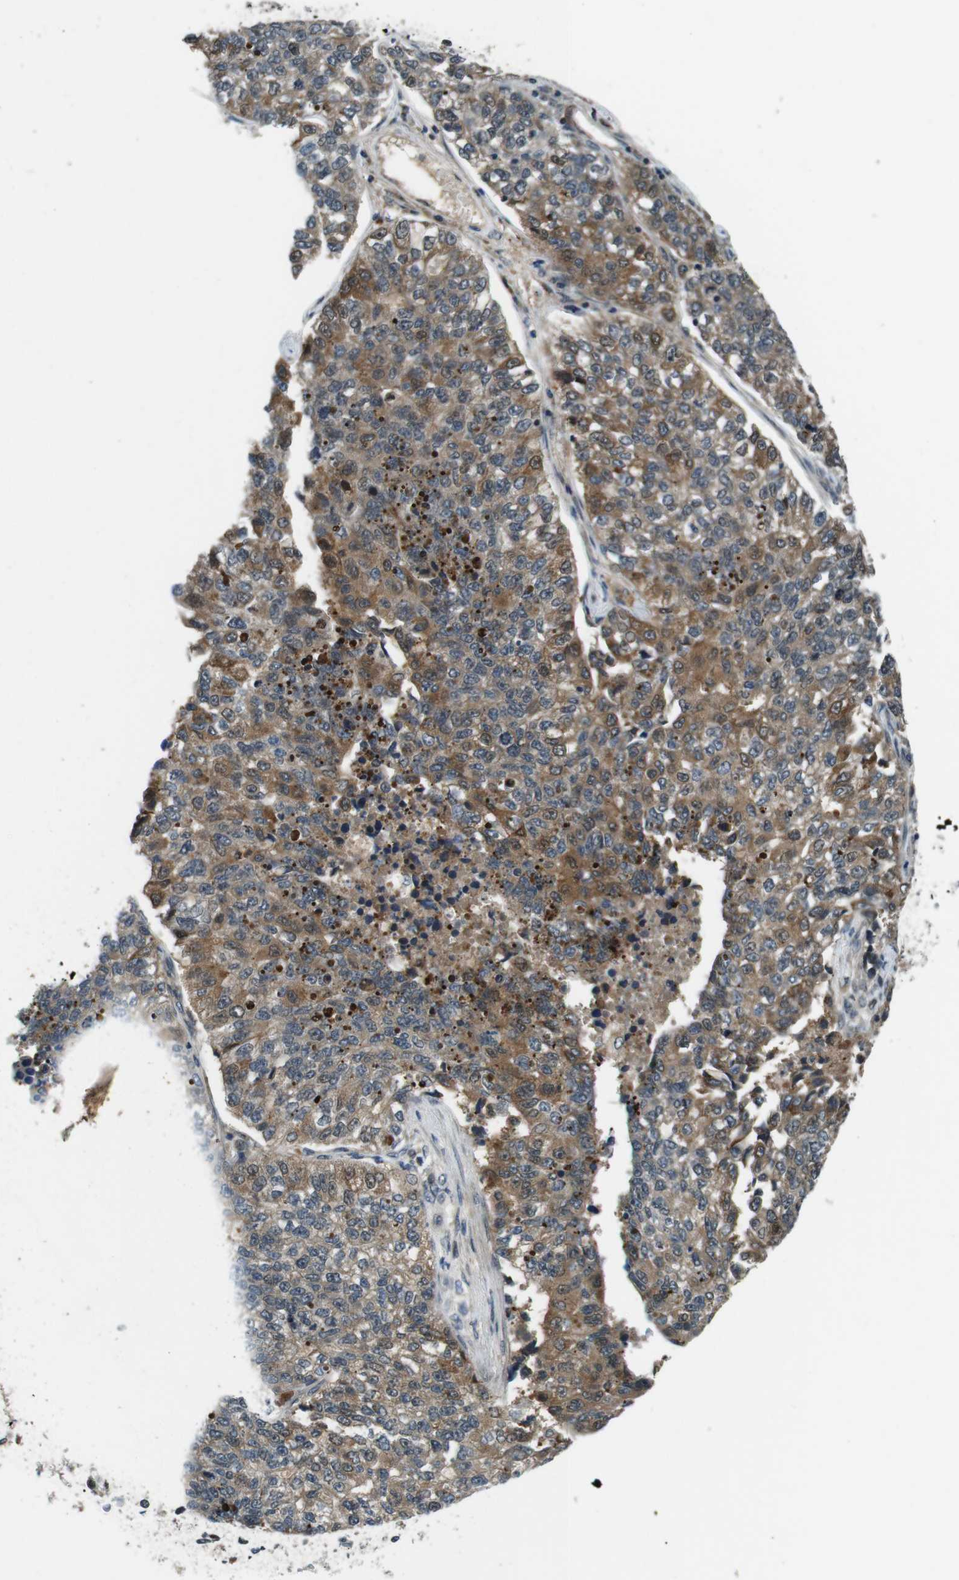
{"staining": {"intensity": "moderate", "quantity": ">75%", "location": "cytoplasmic/membranous"}, "tissue": "lung cancer", "cell_type": "Tumor cells", "image_type": "cancer", "snomed": [{"axis": "morphology", "description": "Adenocarcinoma, NOS"}, {"axis": "topography", "description": "Lung"}], "caption": "Immunohistochemistry (IHC) (DAB (3,3'-diaminobenzidine)) staining of lung cancer demonstrates moderate cytoplasmic/membranous protein positivity in approximately >75% of tumor cells.", "gene": "LRP5", "patient": {"sex": "male", "age": 49}}